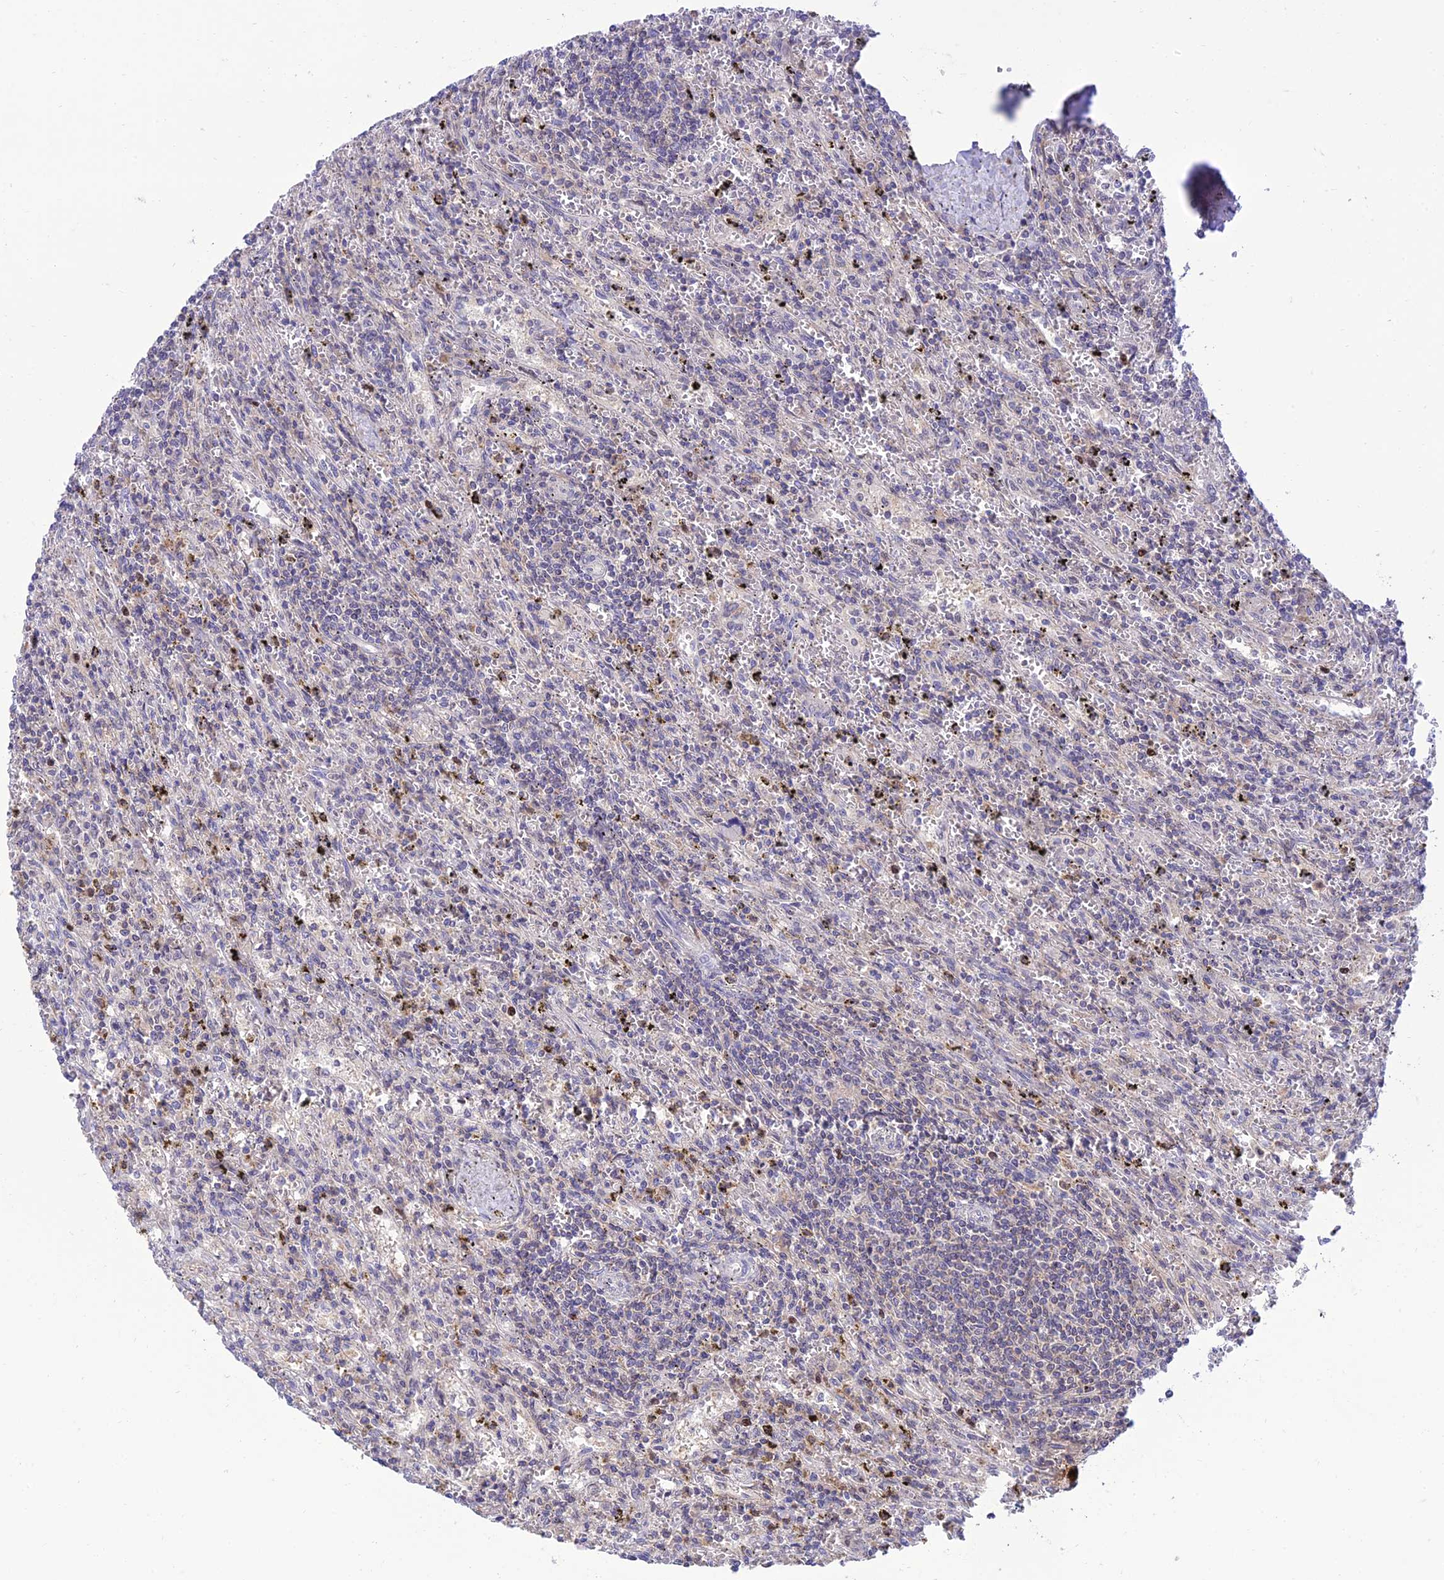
{"staining": {"intensity": "negative", "quantity": "none", "location": "none"}, "tissue": "lymphoma", "cell_type": "Tumor cells", "image_type": "cancer", "snomed": [{"axis": "morphology", "description": "Malignant lymphoma, non-Hodgkin's type, Low grade"}, {"axis": "topography", "description": "Spleen"}], "caption": "Immunohistochemistry micrograph of malignant lymphoma, non-Hodgkin's type (low-grade) stained for a protein (brown), which reveals no staining in tumor cells.", "gene": "IRAK3", "patient": {"sex": "male", "age": 76}}